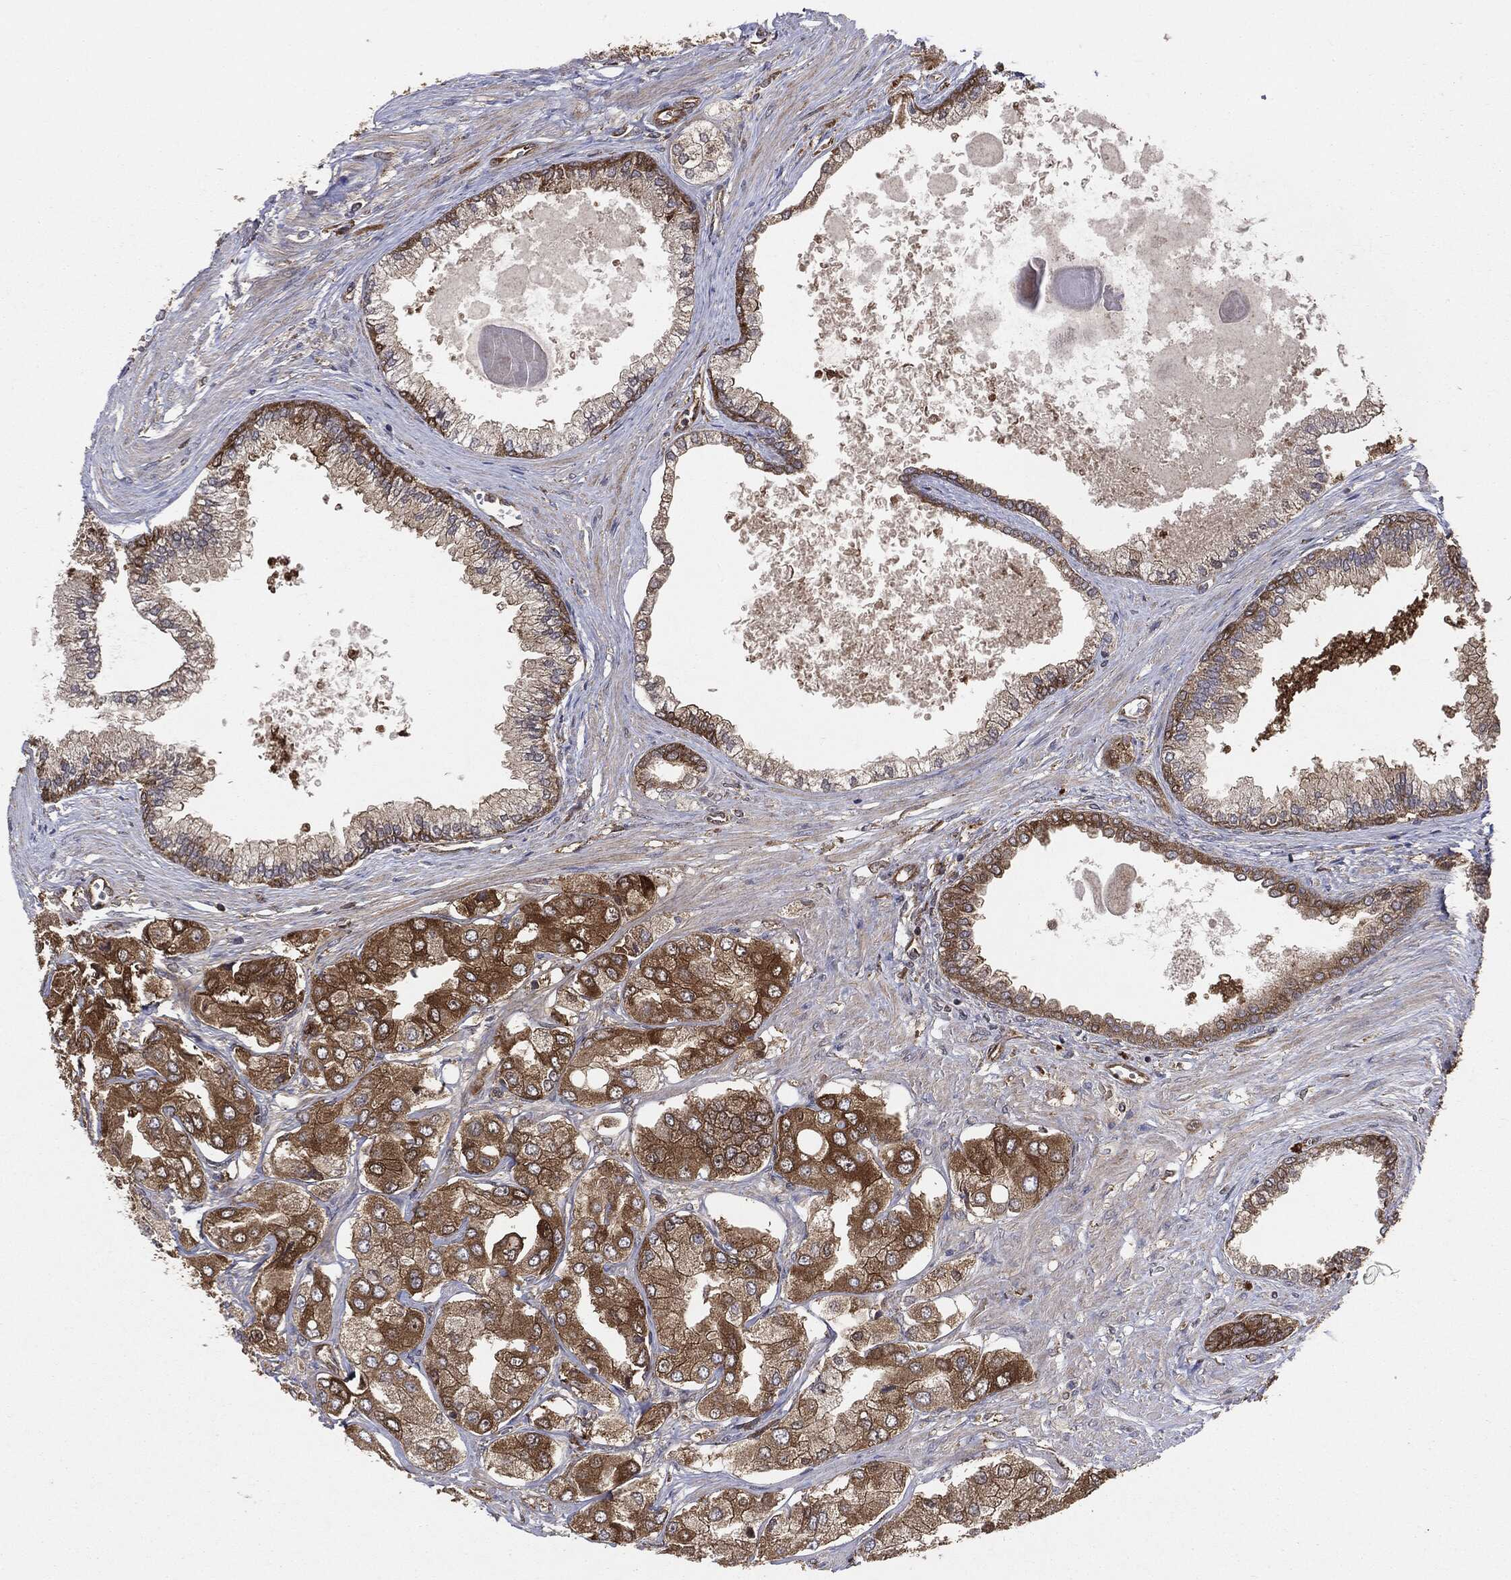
{"staining": {"intensity": "moderate", "quantity": "25%-75%", "location": "cytoplasmic/membranous"}, "tissue": "prostate cancer", "cell_type": "Tumor cells", "image_type": "cancer", "snomed": [{"axis": "morphology", "description": "Adenocarcinoma, Low grade"}, {"axis": "topography", "description": "Prostate"}], "caption": "There is medium levels of moderate cytoplasmic/membranous staining in tumor cells of prostate adenocarcinoma (low-grade), as demonstrated by immunohistochemical staining (brown color).", "gene": "NME1", "patient": {"sex": "male", "age": 69}}